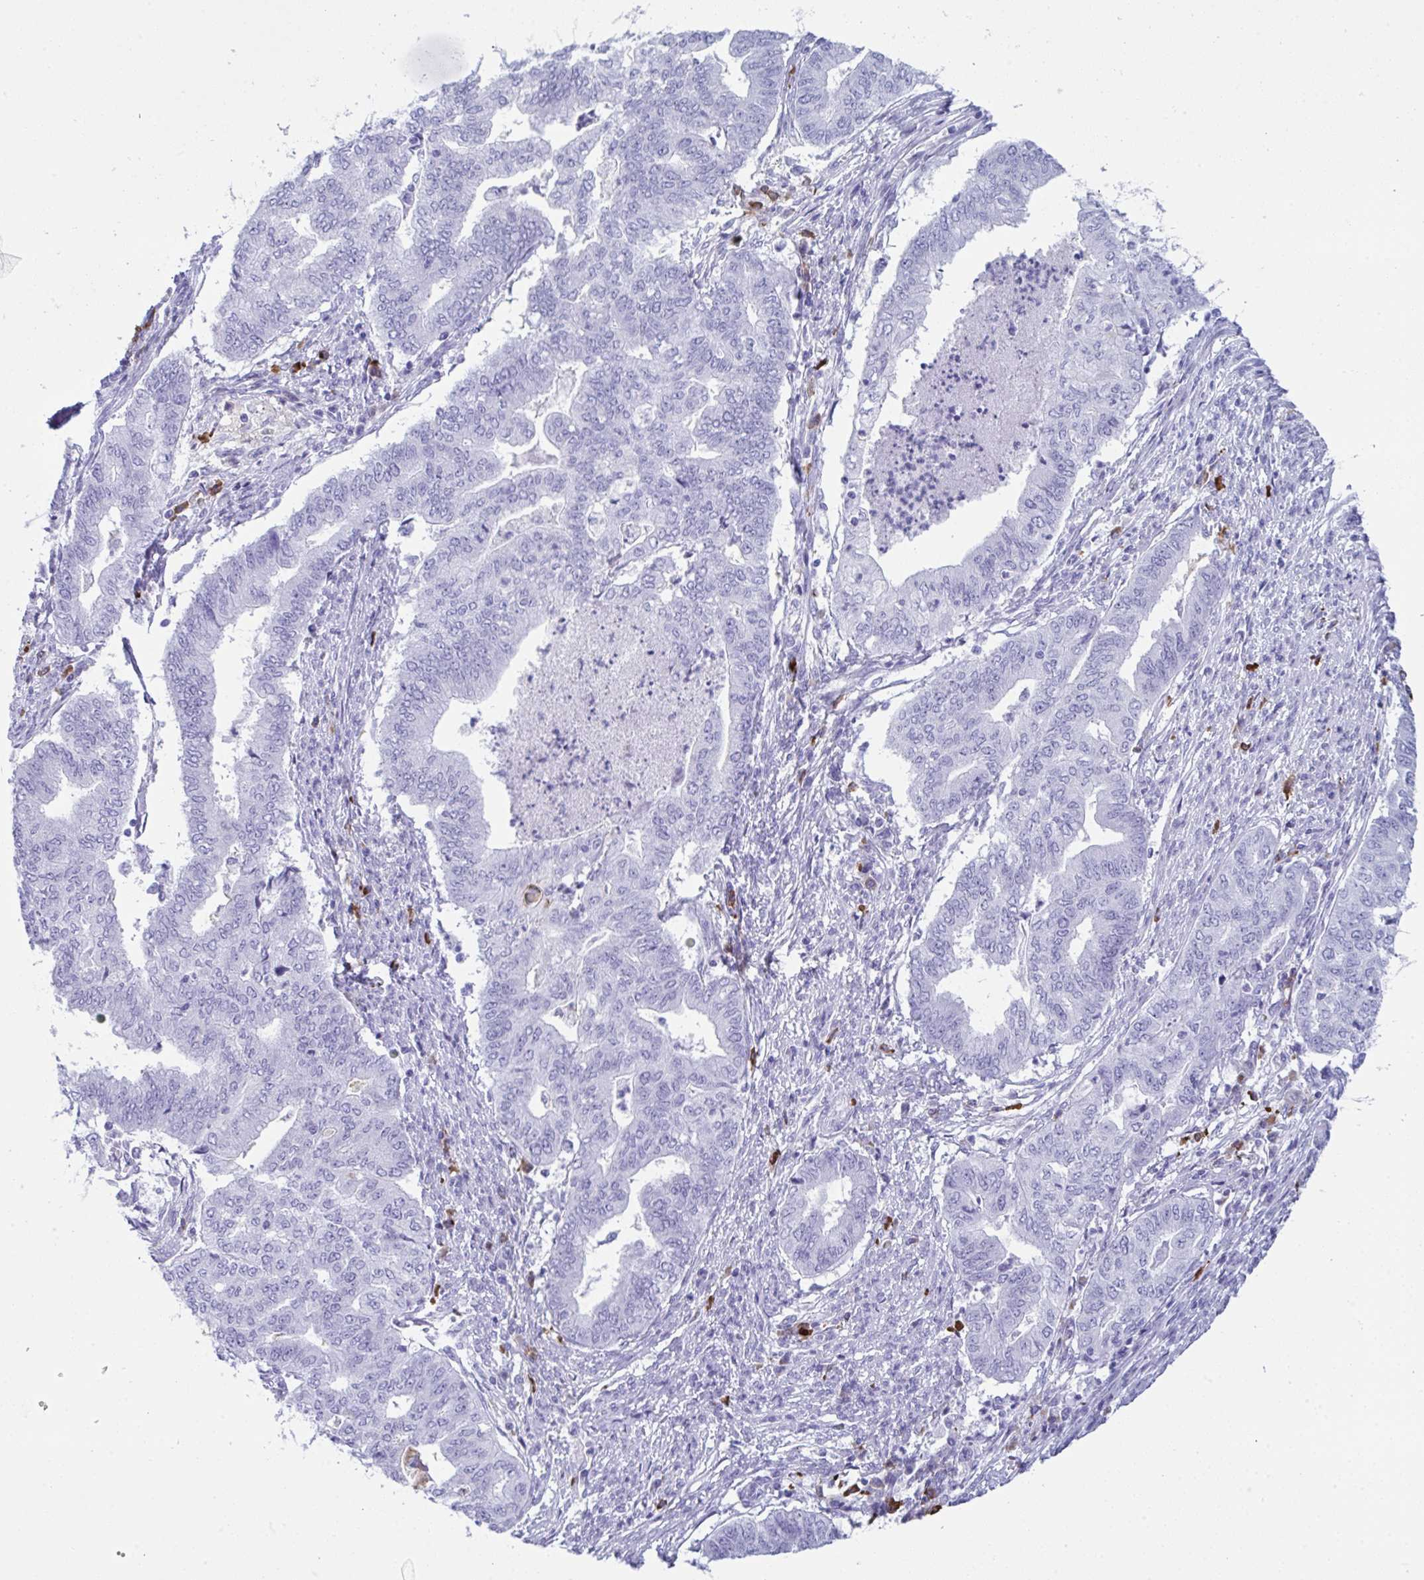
{"staining": {"intensity": "negative", "quantity": "none", "location": "none"}, "tissue": "endometrial cancer", "cell_type": "Tumor cells", "image_type": "cancer", "snomed": [{"axis": "morphology", "description": "Adenocarcinoma, NOS"}, {"axis": "topography", "description": "Endometrium"}], "caption": "Immunohistochemistry of human endometrial cancer displays no expression in tumor cells.", "gene": "JCHAIN", "patient": {"sex": "female", "age": 79}}